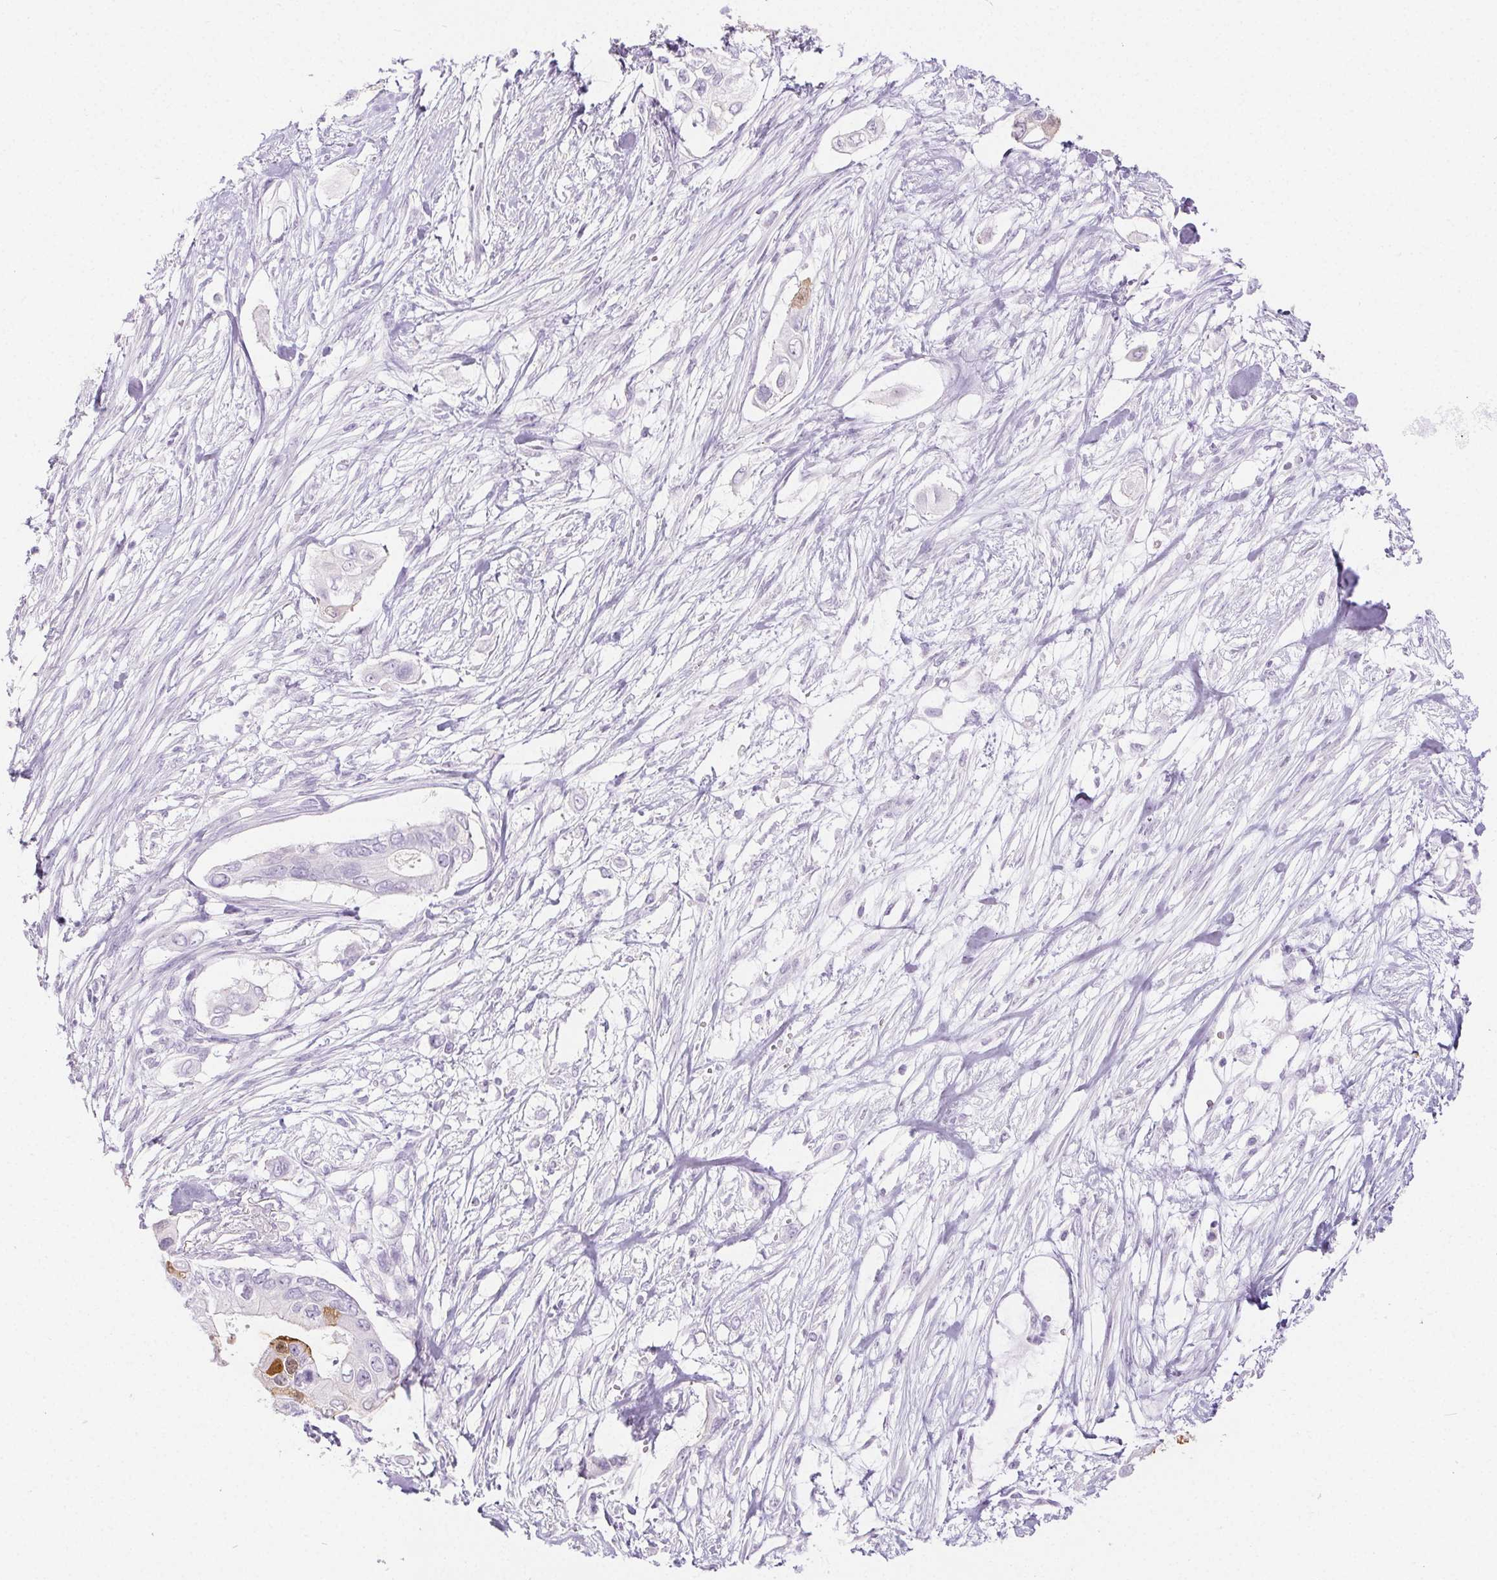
{"staining": {"intensity": "moderate", "quantity": "<25%", "location": "cytoplasmic/membranous,nuclear"}, "tissue": "pancreatic cancer", "cell_type": "Tumor cells", "image_type": "cancer", "snomed": [{"axis": "morphology", "description": "Adenocarcinoma, NOS"}, {"axis": "topography", "description": "Pancreas"}], "caption": "Pancreatic cancer tissue reveals moderate cytoplasmic/membranous and nuclear positivity in about <25% of tumor cells, visualized by immunohistochemistry.", "gene": "SPRR3", "patient": {"sex": "female", "age": 63}}